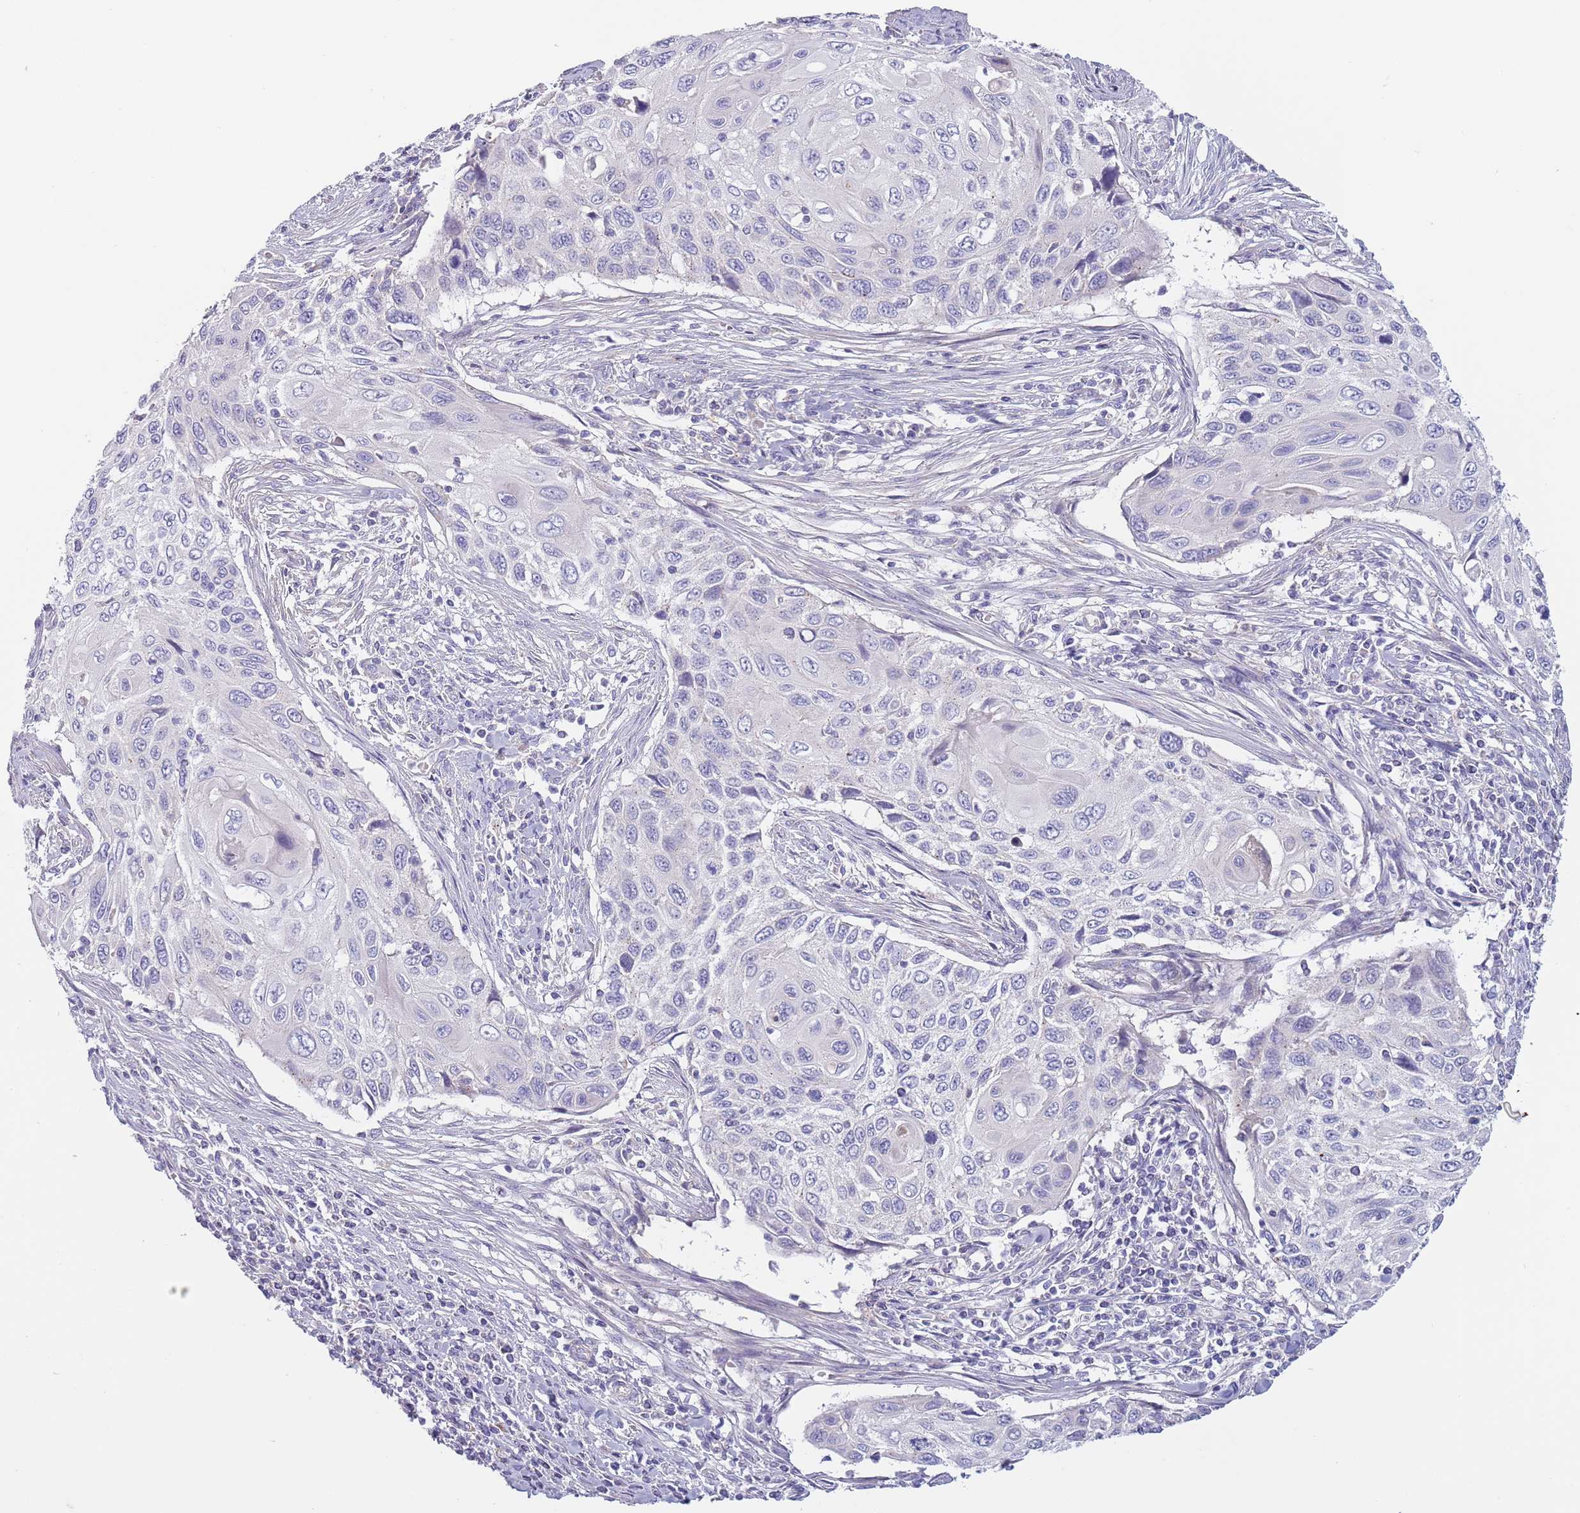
{"staining": {"intensity": "negative", "quantity": "none", "location": "none"}, "tissue": "cervical cancer", "cell_type": "Tumor cells", "image_type": "cancer", "snomed": [{"axis": "morphology", "description": "Squamous cell carcinoma, NOS"}, {"axis": "topography", "description": "Cervix"}], "caption": "IHC histopathology image of neoplastic tissue: human cervical cancer stained with DAB reveals no significant protein expression in tumor cells.", "gene": "MAN1C1", "patient": {"sex": "female", "age": 70}}